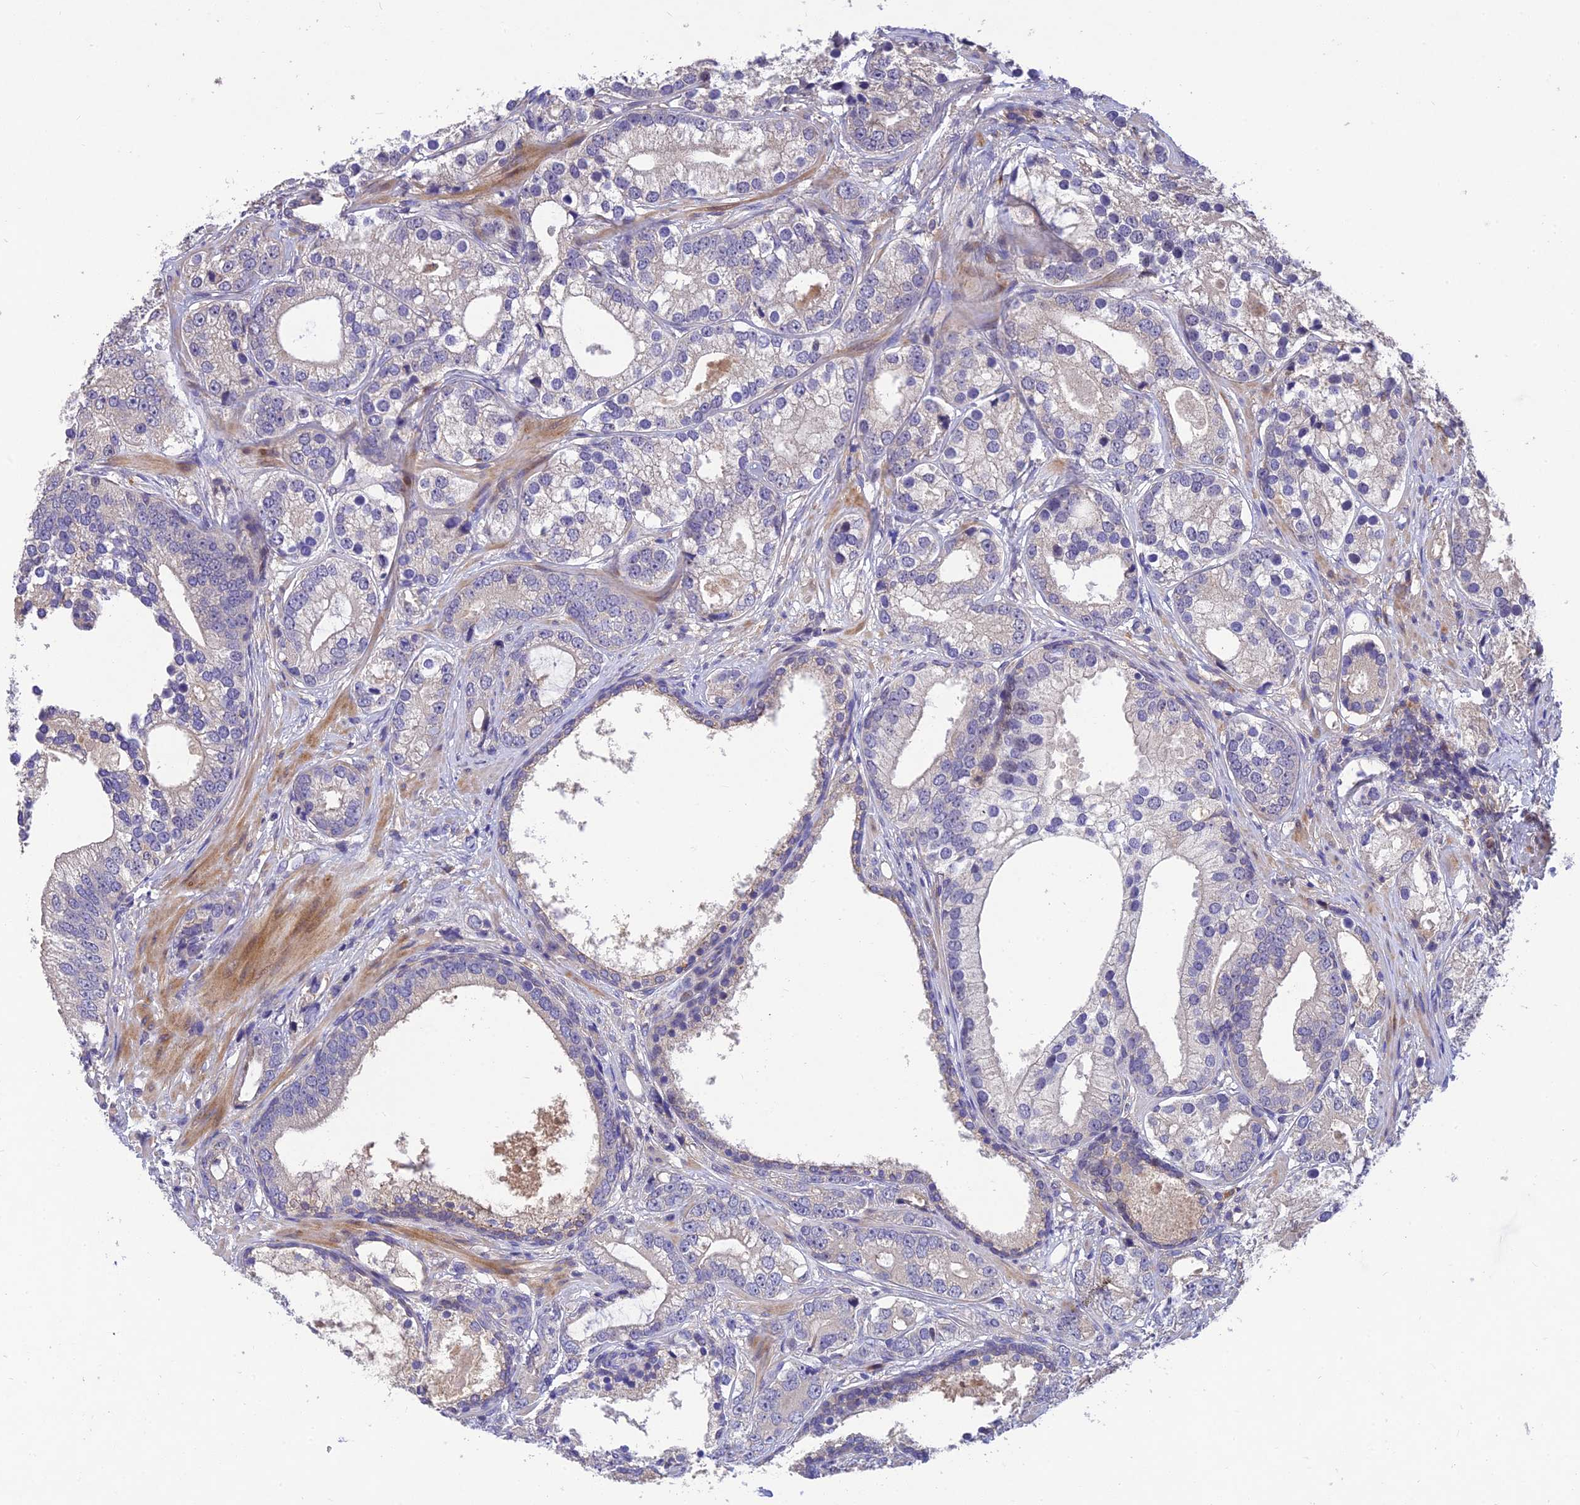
{"staining": {"intensity": "negative", "quantity": "none", "location": "none"}, "tissue": "prostate cancer", "cell_type": "Tumor cells", "image_type": "cancer", "snomed": [{"axis": "morphology", "description": "Adenocarcinoma, High grade"}, {"axis": "topography", "description": "Prostate"}], "caption": "Protein analysis of prostate cancer reveals no significant expression in tumor cells. (IHC, brightfield microscopy, high magnification).", "gene": "DENND5B", "patient": {"sex": "male", "age": 75}}